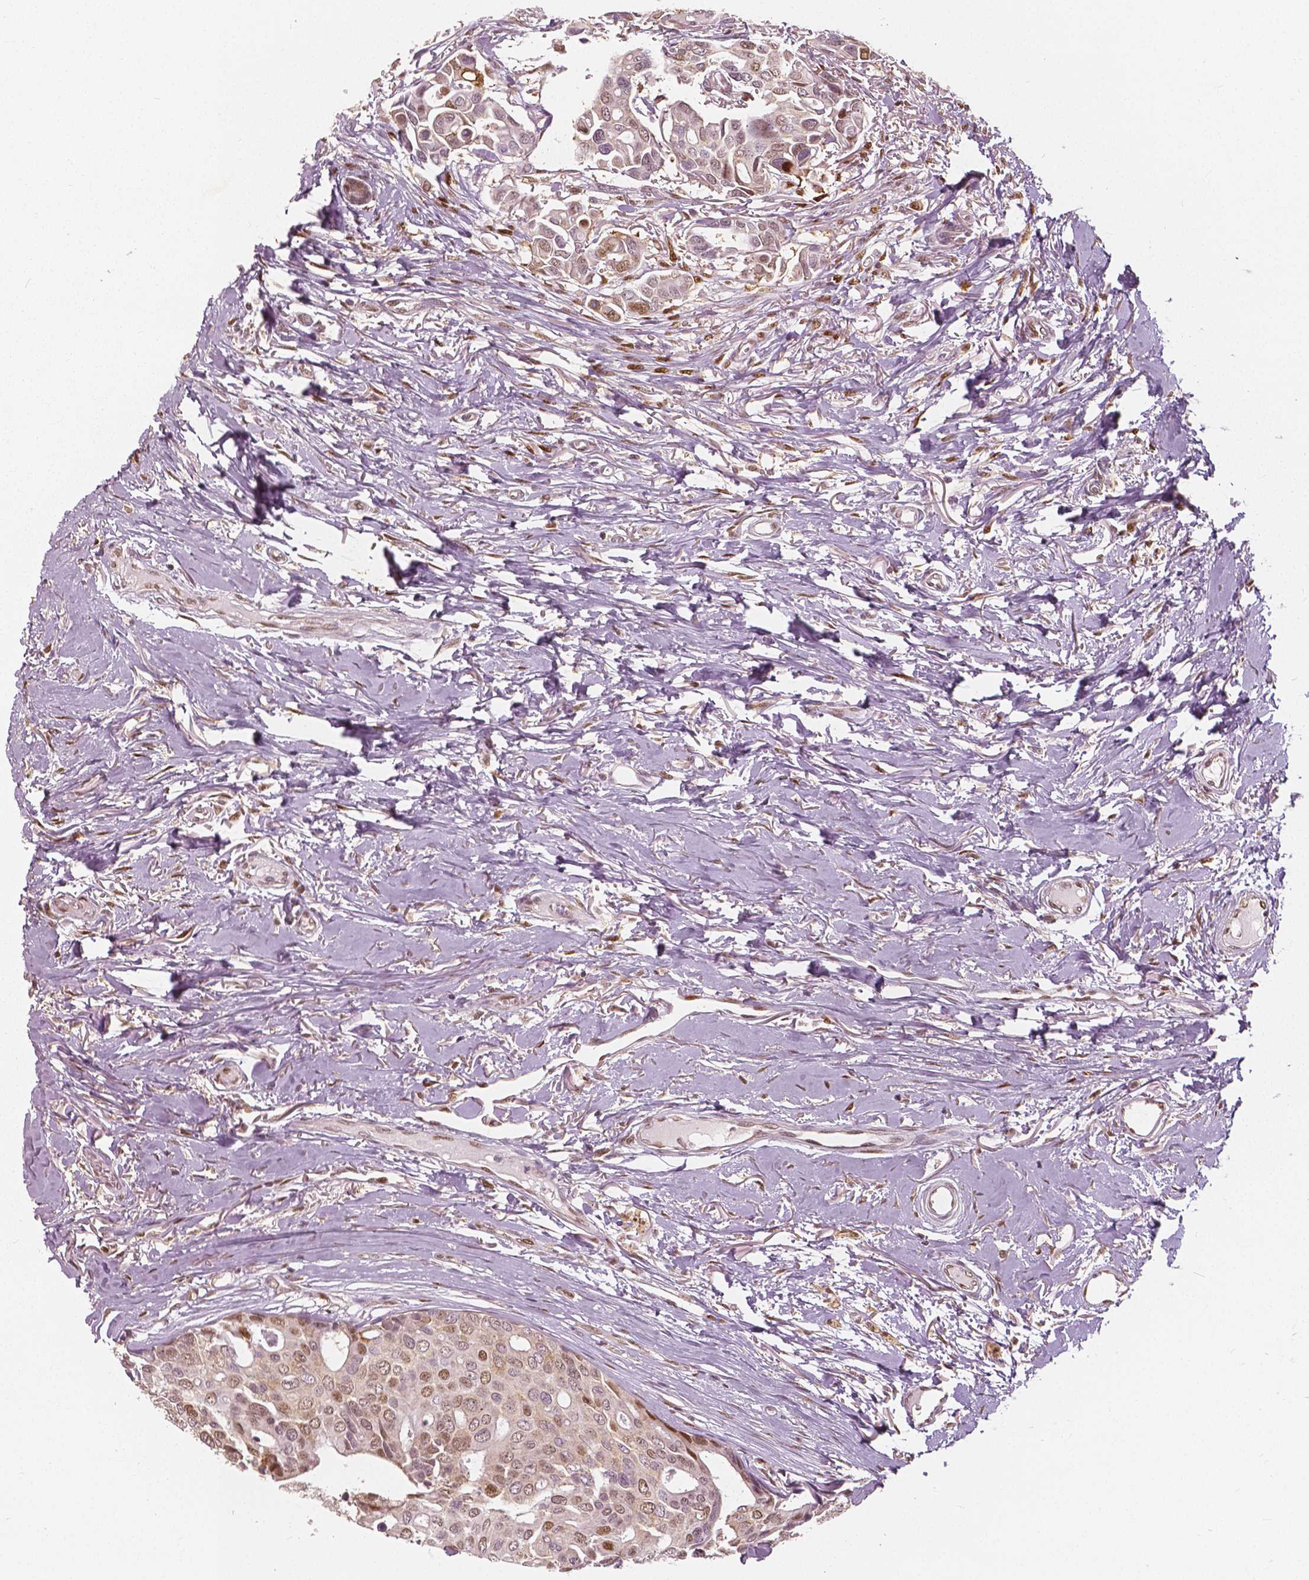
{"staining": {"intensity": "moderate", "quantity": "25%-75%", "location": "nuclear"}, "tissue": "breast cancer", "cell_type": "Tumor cells", "image_type": "cancer", "snomed": [{"axis": "morphology", "description": "Duct carcinoma"}, {"axis": "topography", "description": "Breast"}], "caption": "IHC of breast cancer (invasive ductal carcinoma) exhibits medium levels of moderate nuclear expression in approximately 25%-75% of tumor cells. (DAB = brown stain, brightfield microscopy at high magnification).", "gene": "SQSTM1", "patient": {"sex": "female", "age": 54}}